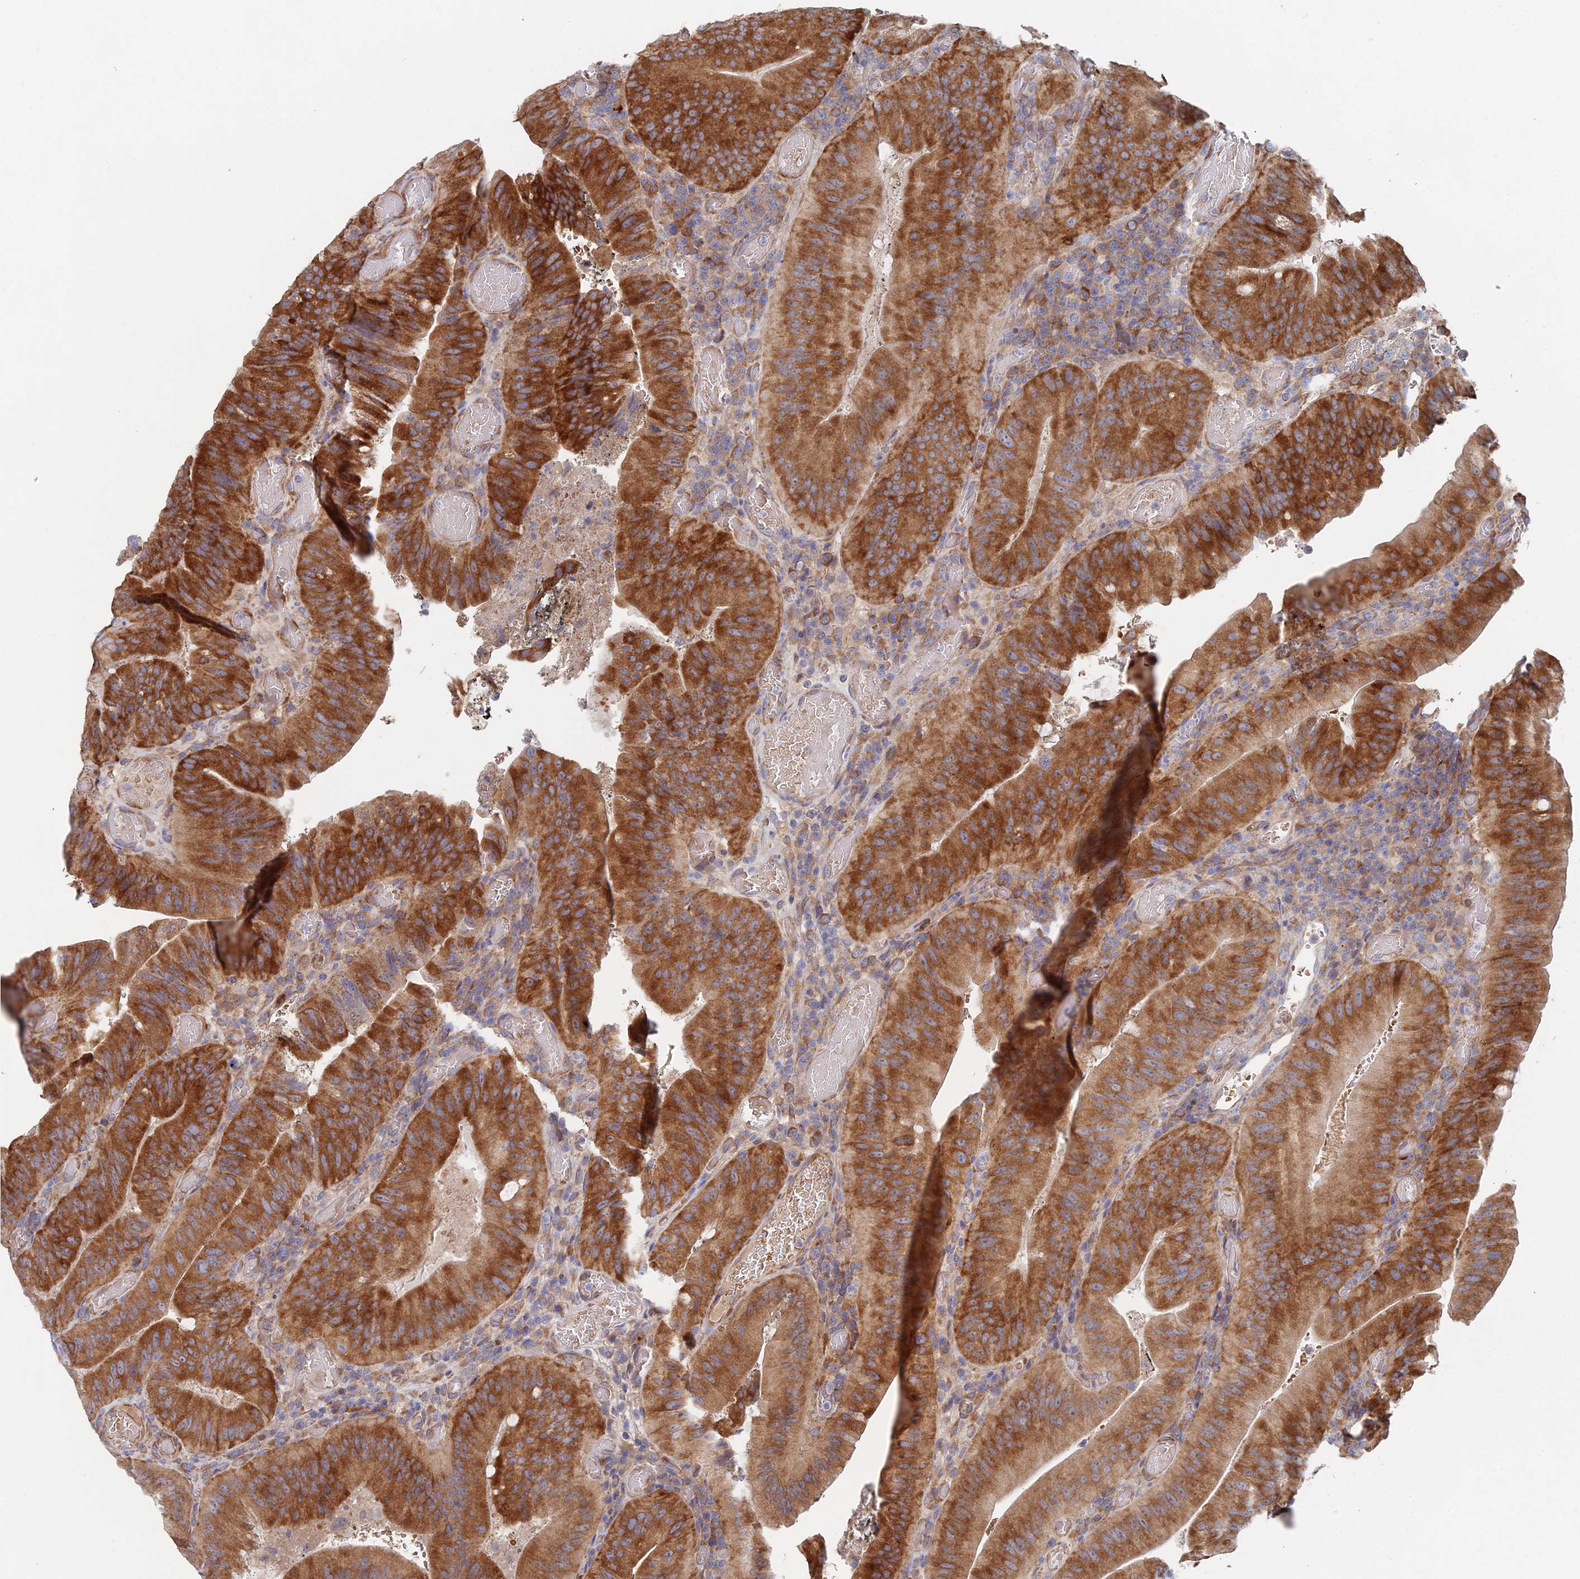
{"staining": {"intensity": "strong", "quantity": ">75%", "location": "cytoplasmic/membranous"}, "tissue": "colorectal cancer", "cell_type": "Tumor cells", "image_type": "cancer", "snomed": [{"axis": "morphology", "description": "Adenocarcinoma, NOS"}, {"axis": "topography", "description": "Colon"}], "caption": "This histopathology image displays IHC staining of human colorectal adenocarcinoma, with high strong cytoplasmic/membranous expression in about >75% of tumor cells.", "gene": "ELOF1", "patient": {"sex": "female", "age": 43}}